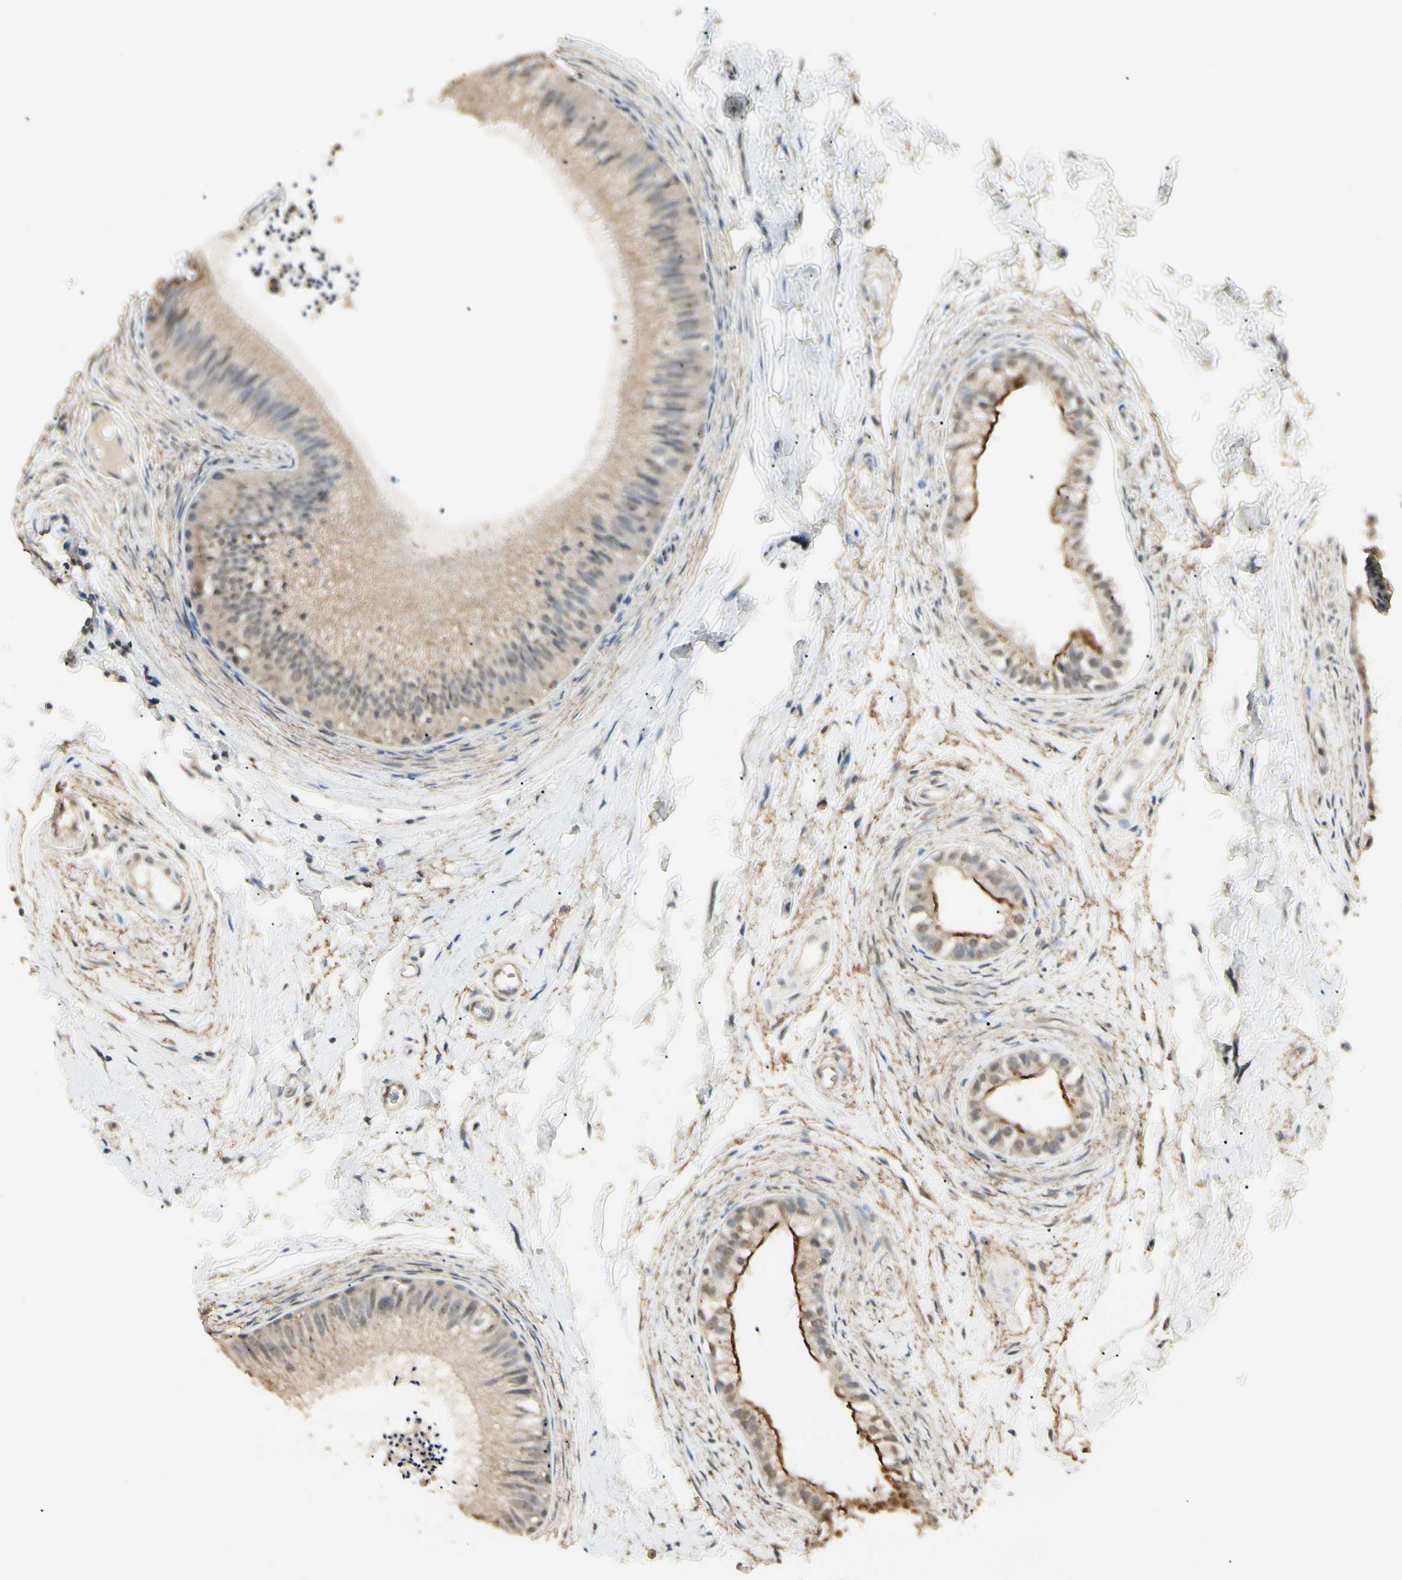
{"staining": {"intensity": "weak", "quantity": ">75%", "location": "cytoplasmic/membranous"}, "tissue": "epididymis", "cell_type": "Glandular cells", "image_type": "normal", "snomed": [{"axis": "morphology", "description": "Normal tissue, NOS"}, {"axis": "topography", "description": "Epididymis"}], "caption": "Glandular cells exhibit low levels of weak cytoplasmic/membranous staining in about >75% of cells in benign human epididymis. The protein is shown in brown color, while the nuclei are stained blue.", "gene": "SGCA", "patient": {"sex": "male", "age": 56}}